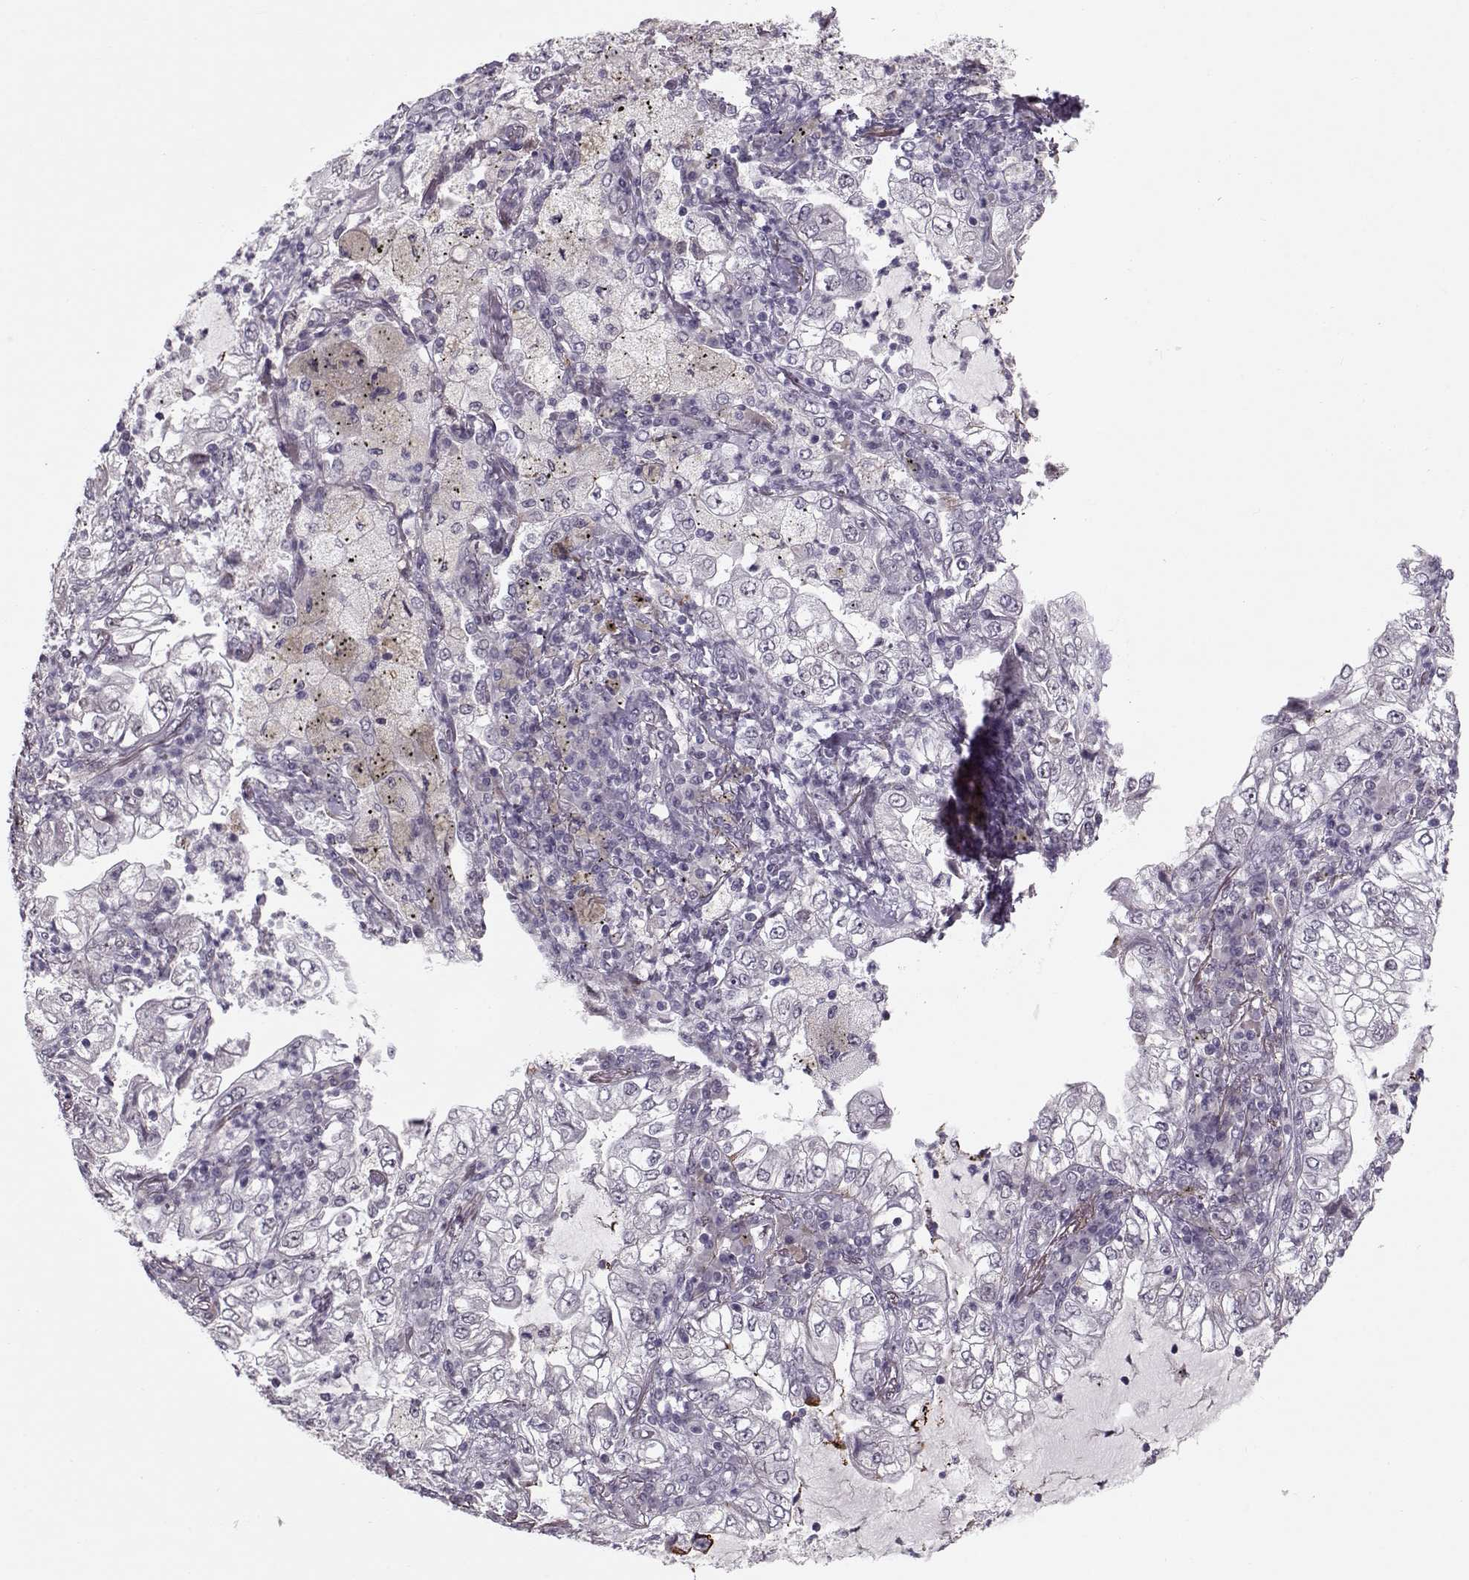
{"staining": {"intensity": "negative", "quantity": "none", "location": "none"}, "tissue": "lung cancer", "cell_type": "Tumor cells", "image_type": "cancer", "snomed": [{"axis": "morphology", "description": "Adenocarcinoma, NOS"}, {"axis": "topography", "description": "Lung"}], "caption": "Adenocarcinoma (lung) was stained to show a protein in brown. There is no significant staining in tumor cells. The staining is performed using DAB (3,3'-diaminobenzidine) brown chromogen with nuclei counter-stained in using hematoxylin.", "gene": "DNAI3", "patient": {"sex": "female", "age": 73}}